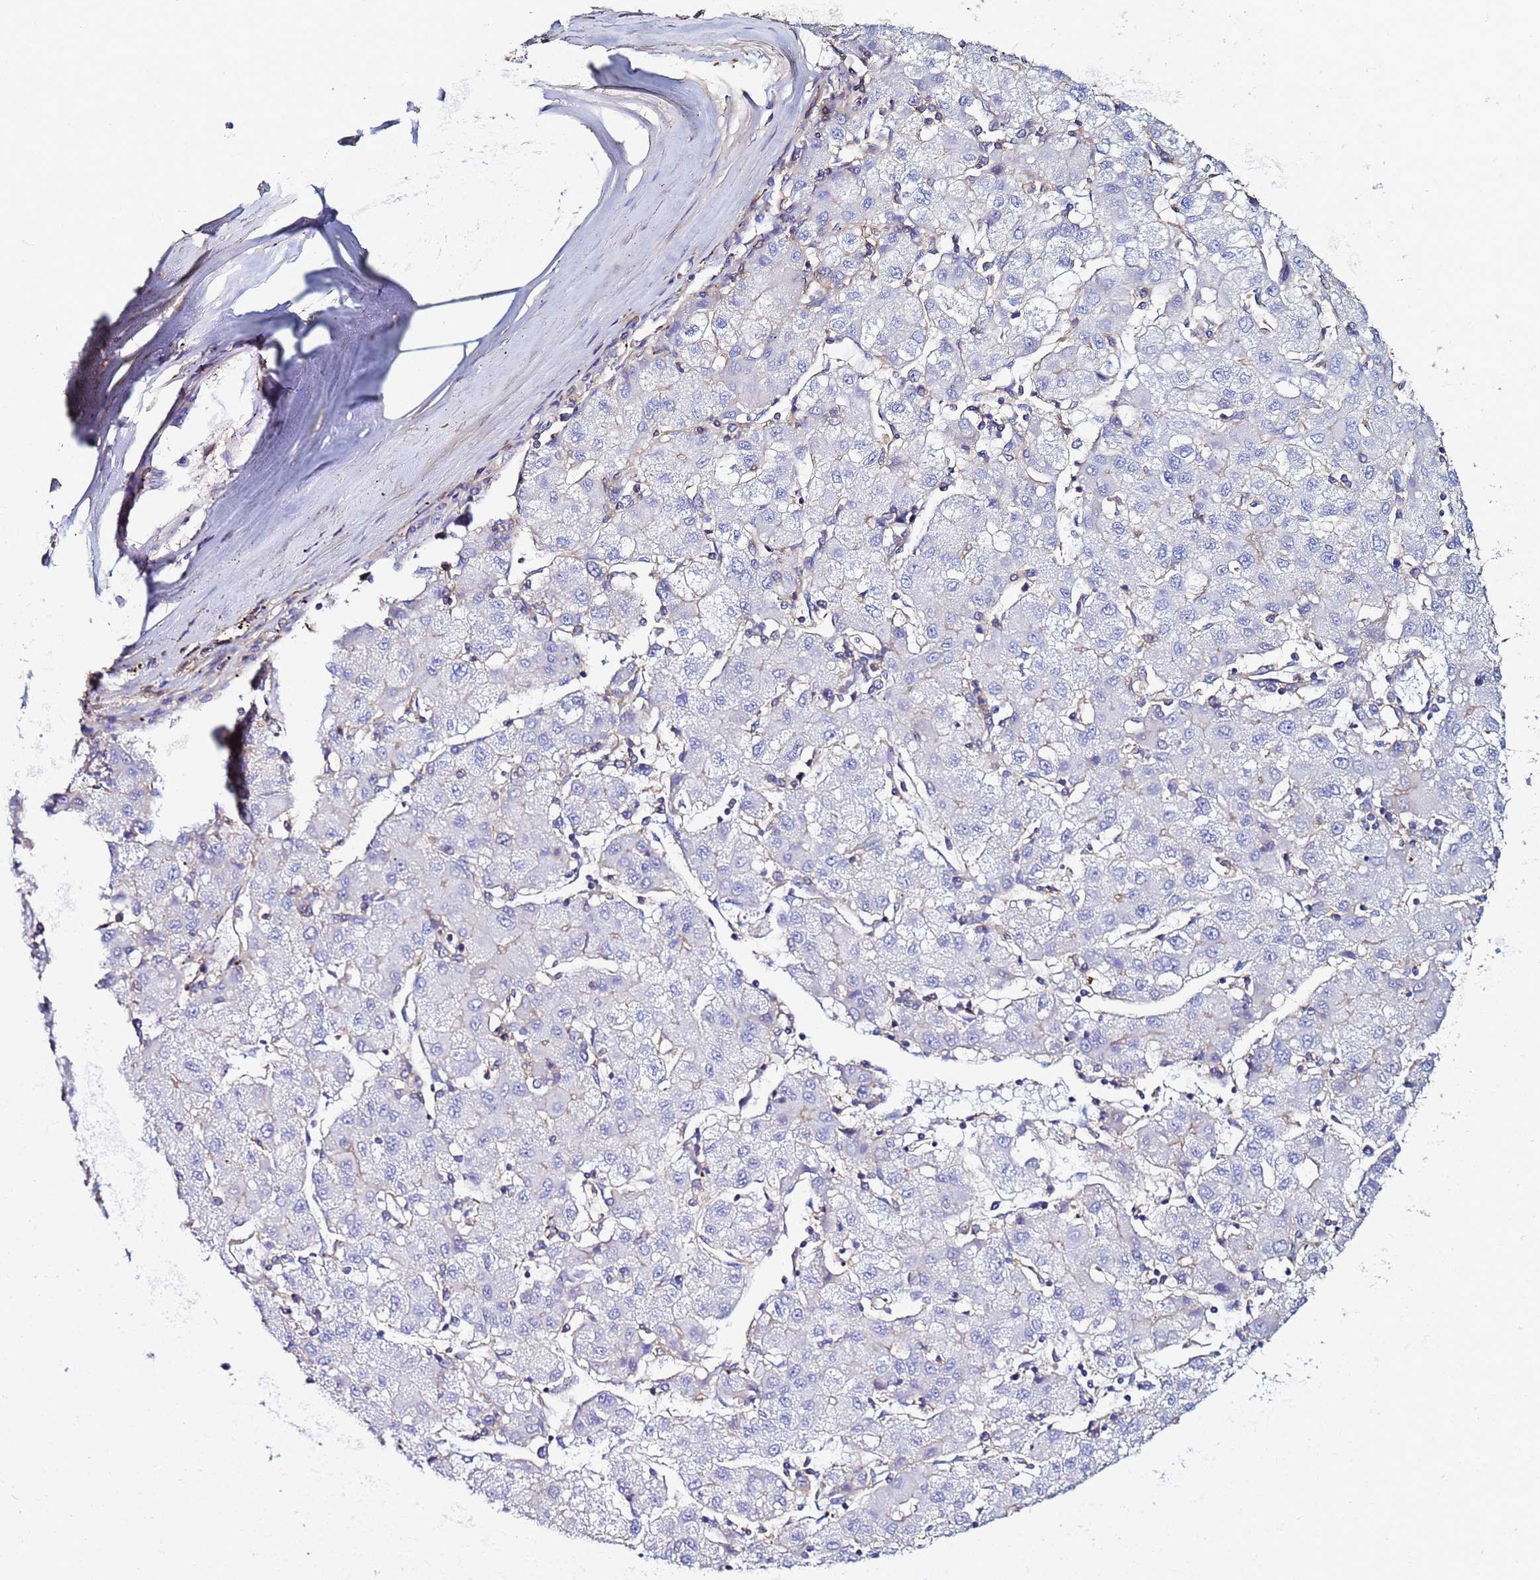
{"staining": {"intensity": "negative", "quantity": "none", "location": "none"}, "tissue": "liver cancer", "cell_type": "Tumor cells", "image_type": "cancer", "snomed": [{"axis": "morphology", "description": "Carcinoma, Hepatocellular, NOS"}, {"axis": "topography", "description": "Liver"}], "caption": "Immunohistochemistry of hepatocellular carcinoma (liver) reveals no expression in tumor cells.", "gene": "POTEE", "patient": {"sex": "male", "age": 72}}